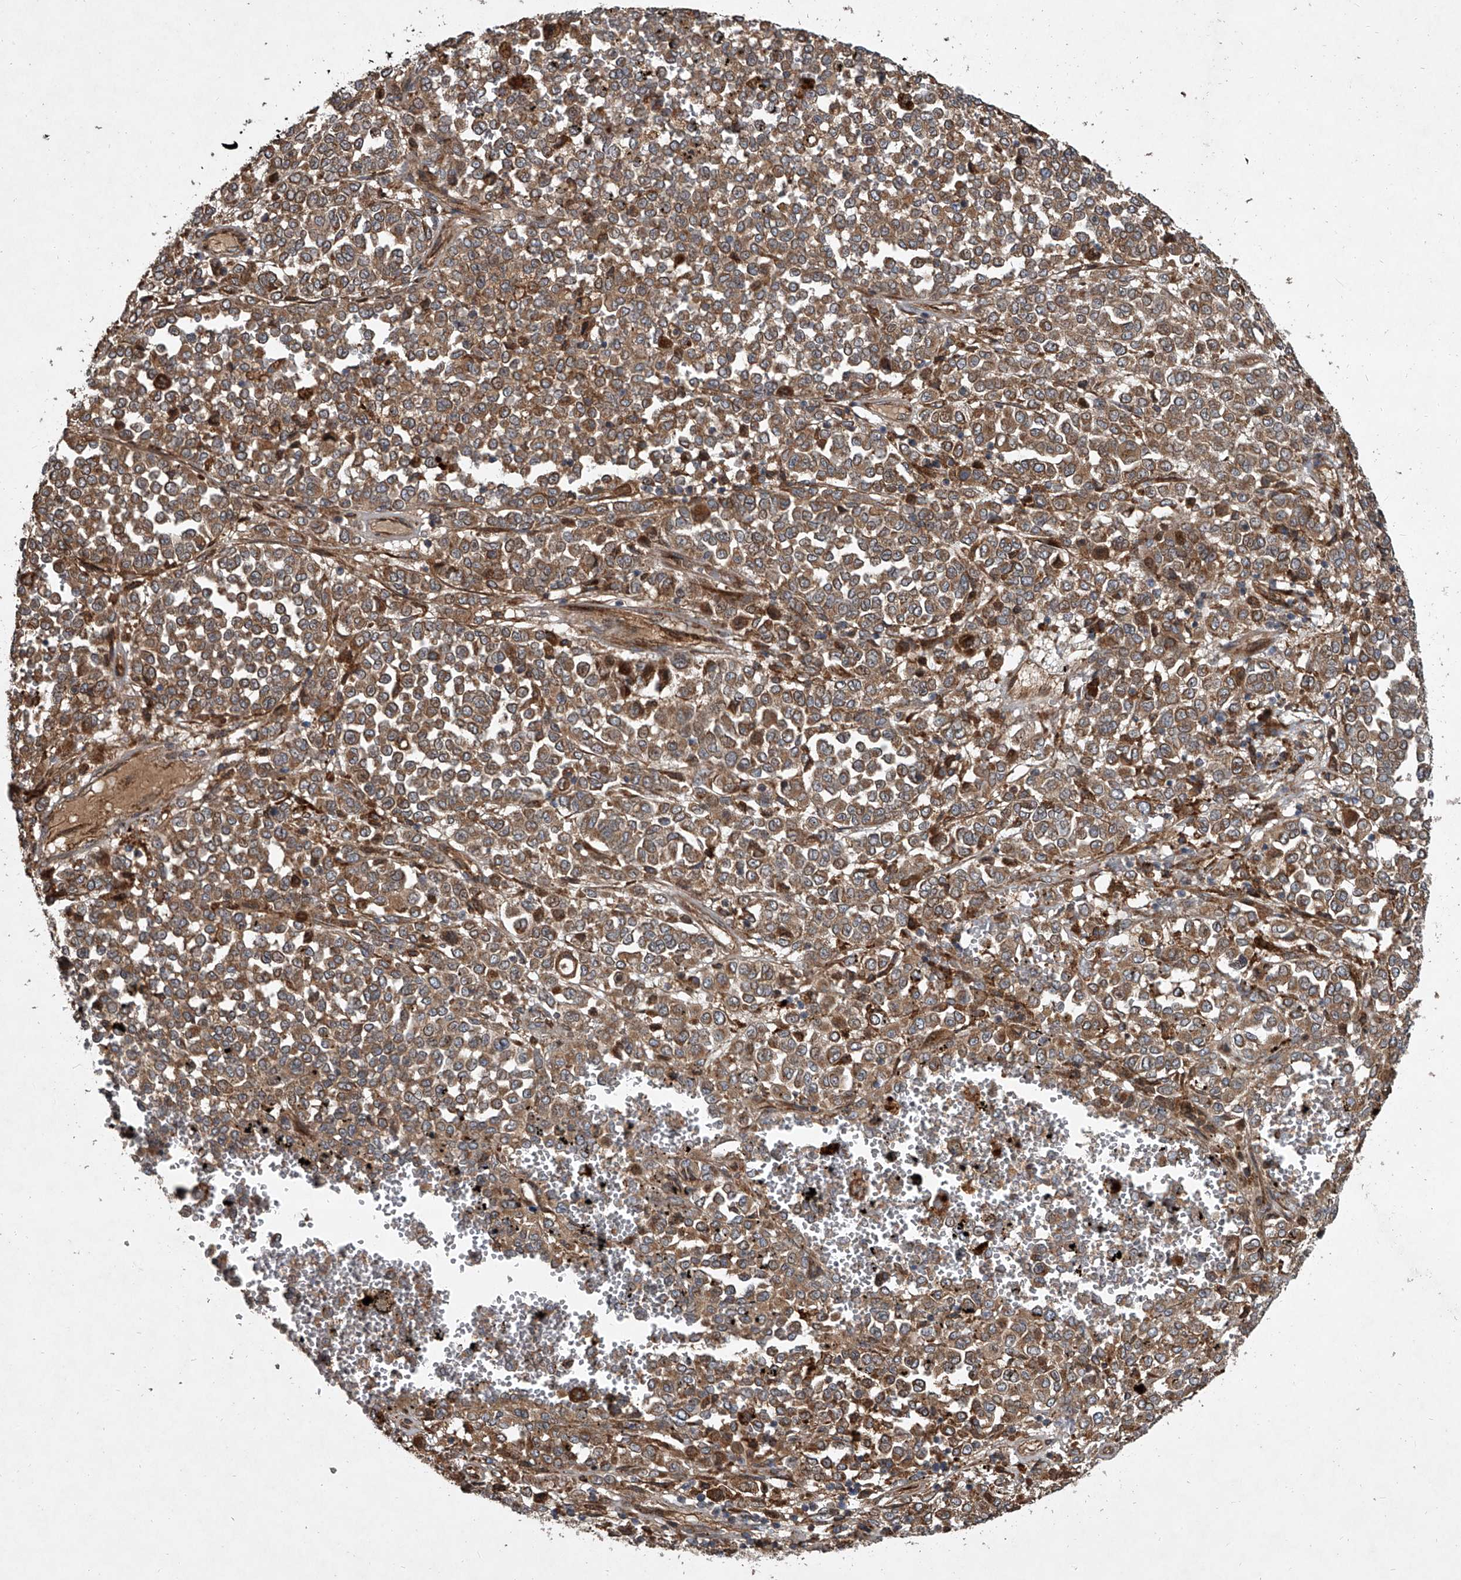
{"staining": {"intensity": "strong", "quantity": ">75%", "location": "cytoplasmic/membranous"}, "tissue": "melanoma", "cell_type": "Tumor cells", "image_type": "cancer", "snomed": [{"axis": "morphology", "description": "Malignant melanoma, Metastatic site"}, {"axis": "topography", "description": "Pancreas"}], "caption": "Melanoma stained for a protein (brown) shows strong cytoplasmic/membranous positive positivity in approximately >75% of tumor cells.", "gene": "EVA1C", "patient": {"sex": "female", "age": 30}}